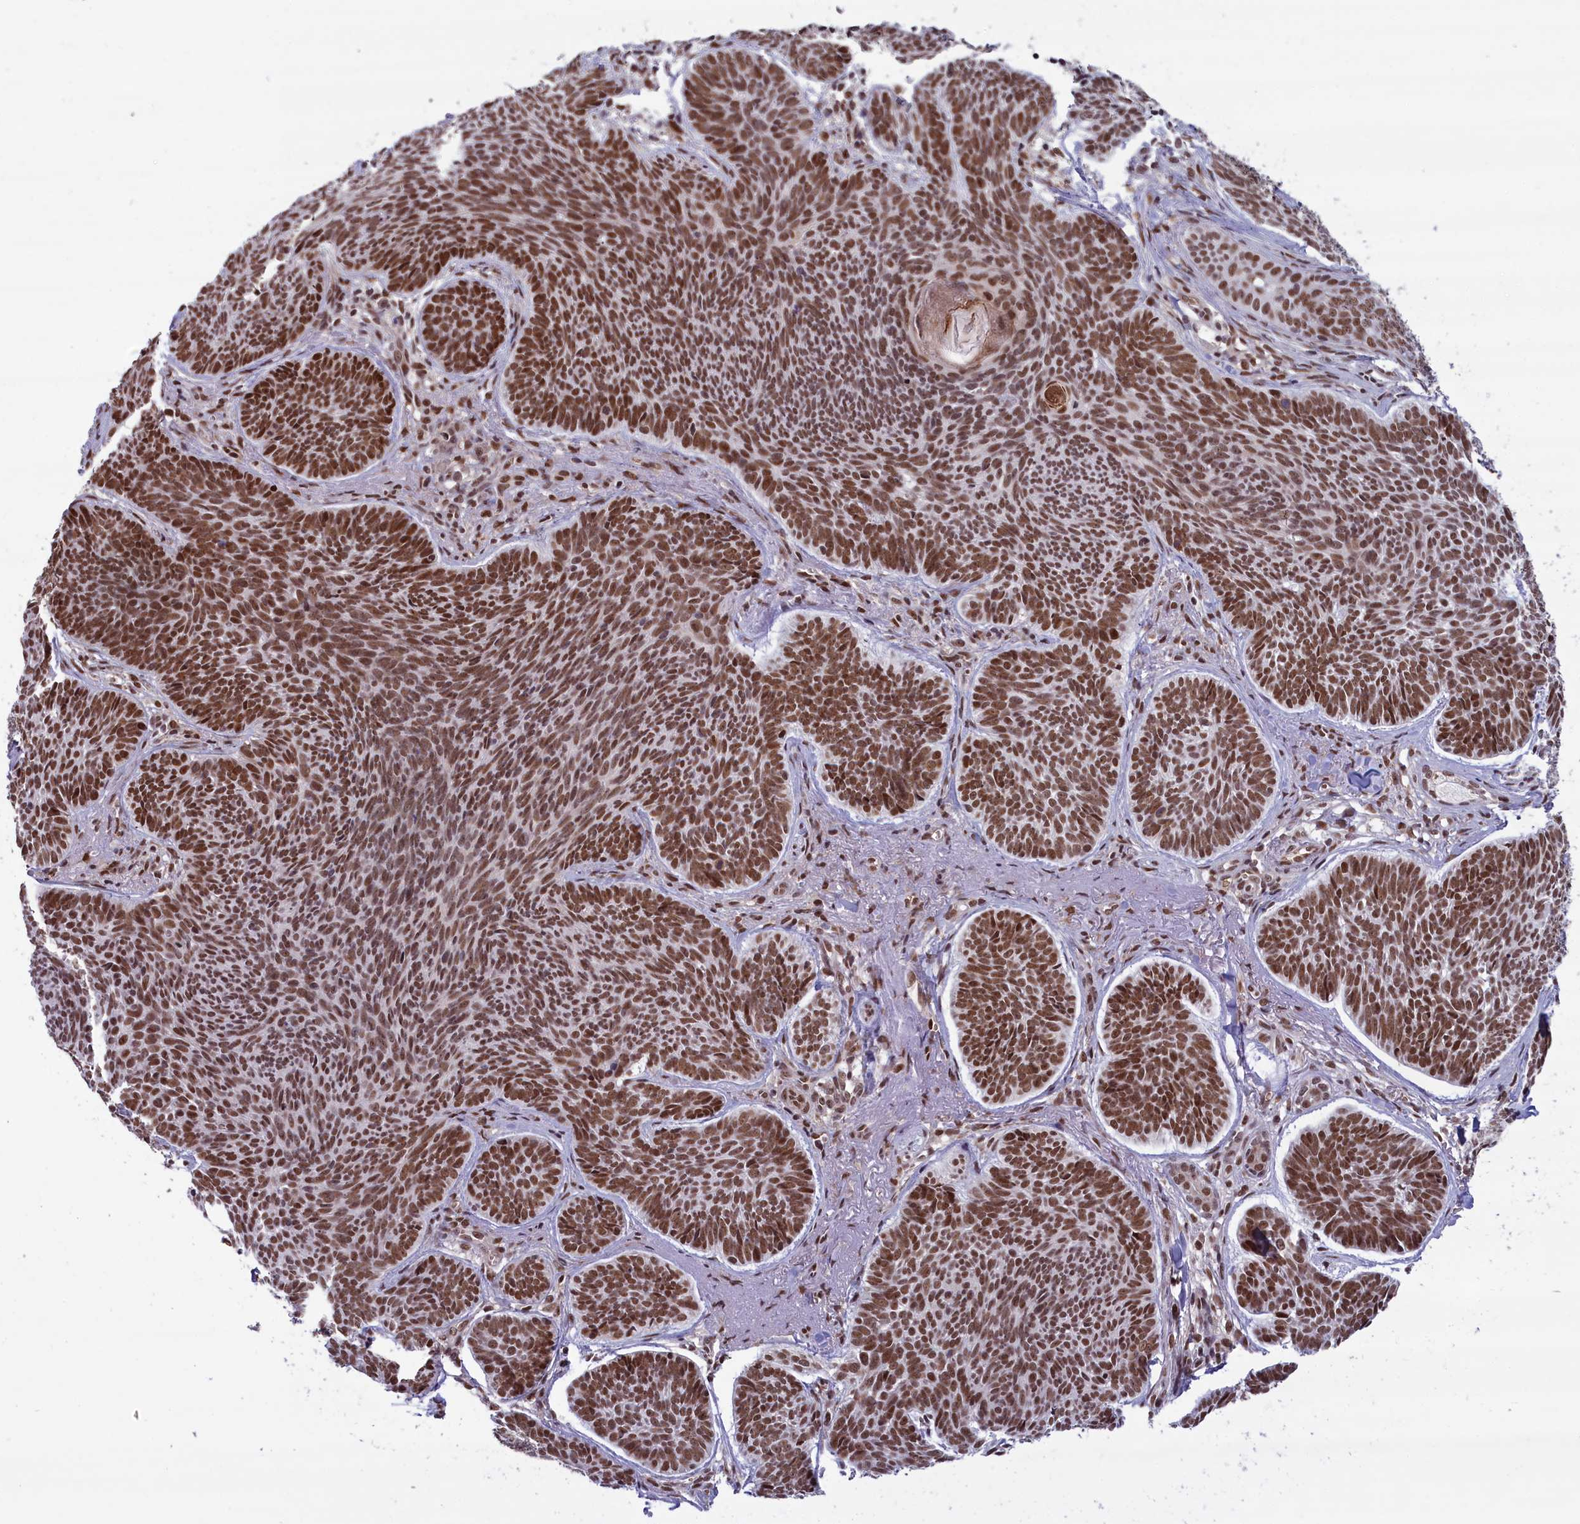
{"staining": {"intensity": "moderate", "quantity": ">75%", "location": "nuclear"}, "tissue": "skin cancer", "cell_type": "Tumor cells", "image_type": "cancer", "snomed": [{"axis": "morphology", "description": "Basal cell carcinoma"}, {"axis": "topography", "description": "Skin"}], "caption": "The photomicrograph displays a brown stain indicating the presence of a protein in the nuclear of tumor cells in skin cancer (basal cell carcinoma).", "gene": "MPHOSPH8", "patient": {"sex": "female", "age": 74}}